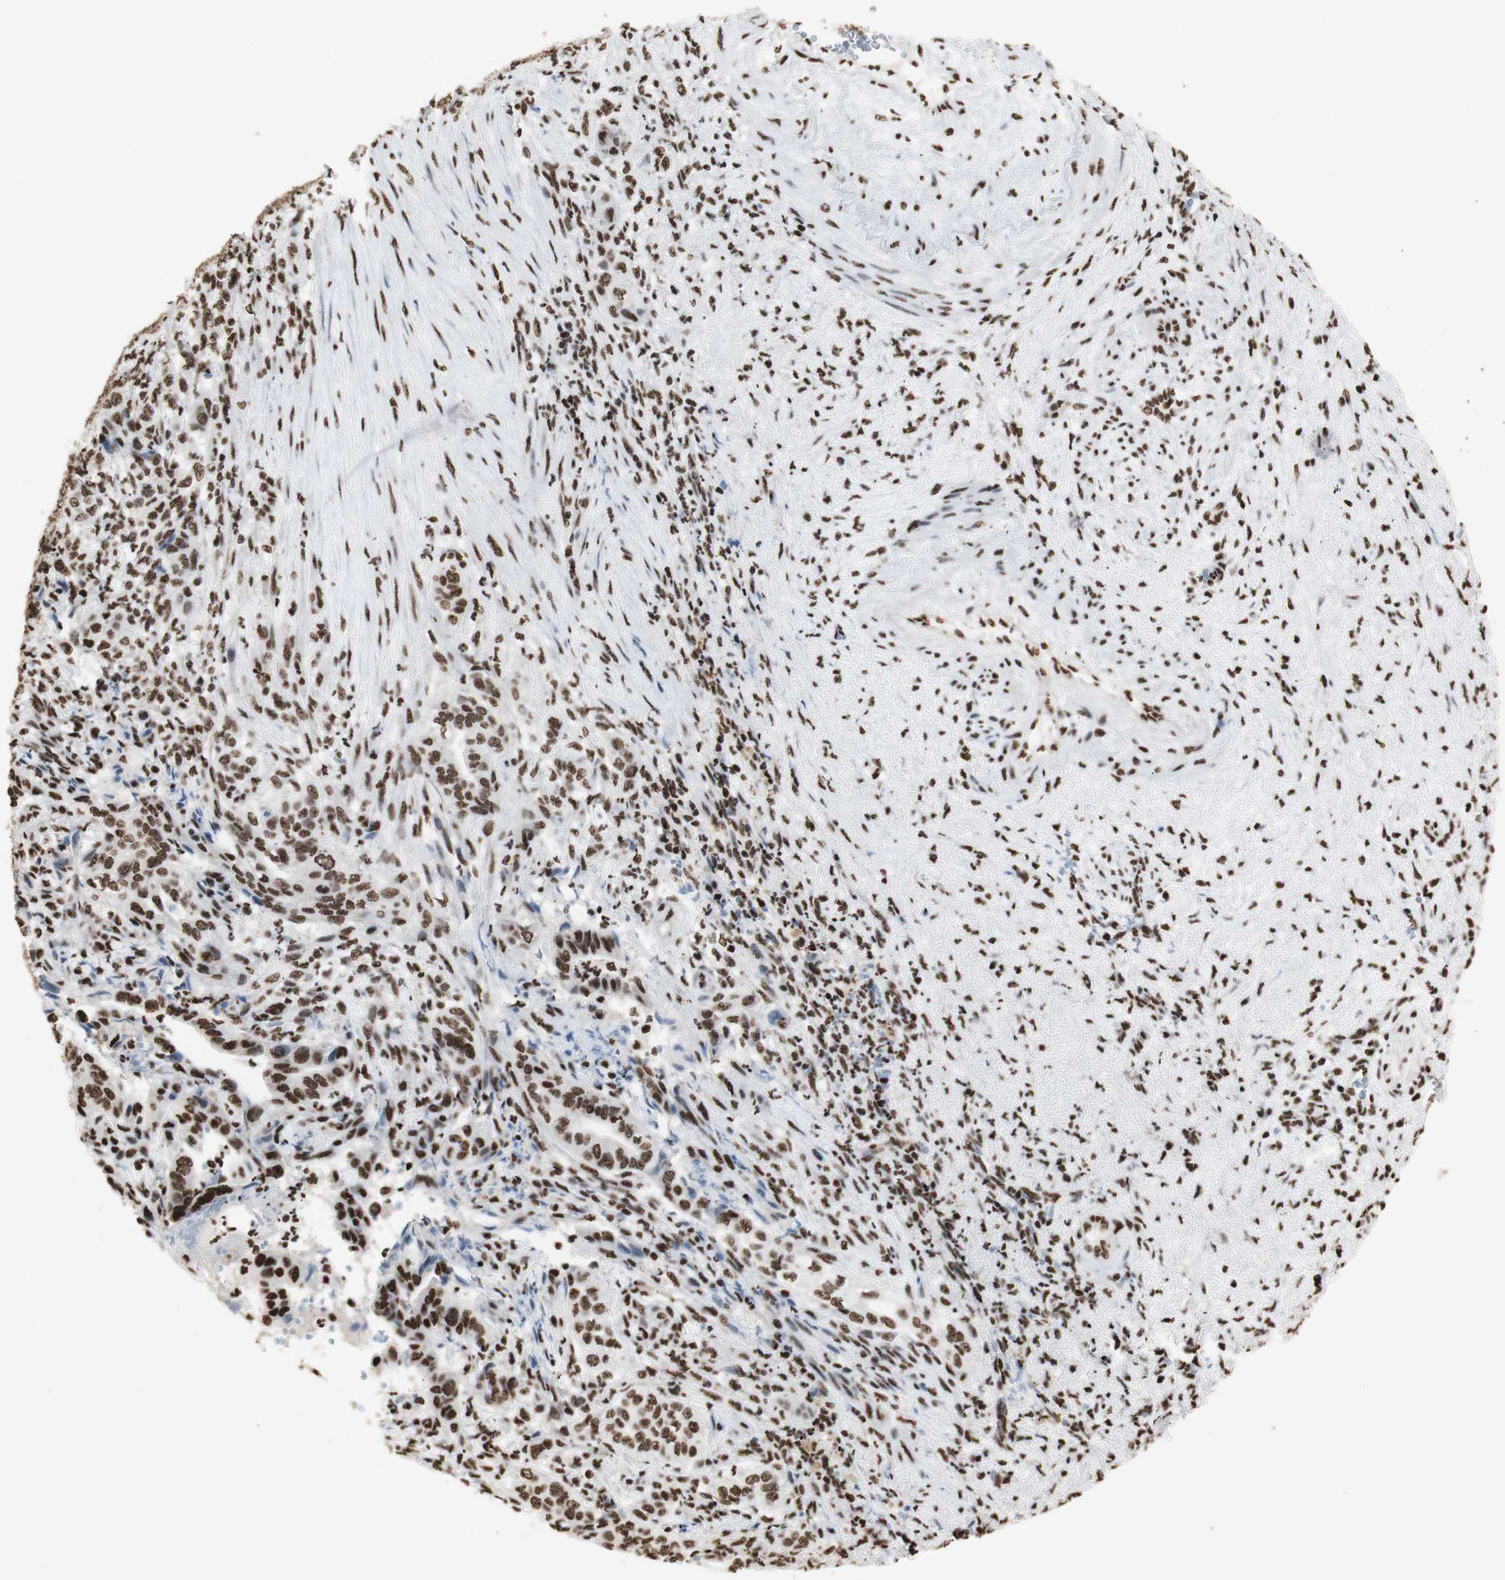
{"staining": {"intensity": "strong", "quantity": ">75%", "location": "nuclear"}, "tissue": "liver cancer", "cell_type": "Tumor cells", "image_type": "cancer", "snomed": [{"axis": "morphology", "description": "Cholangiocarcinoma"}, {"axis": "topography", "description": "Liver"}], "caption": "Liver cancer tissue exhibits strong nuclear expression in approximately >75% of tumor cells", "gene": "HNRNPA2B1", "patient": {"sex": "female", "age": 67}}